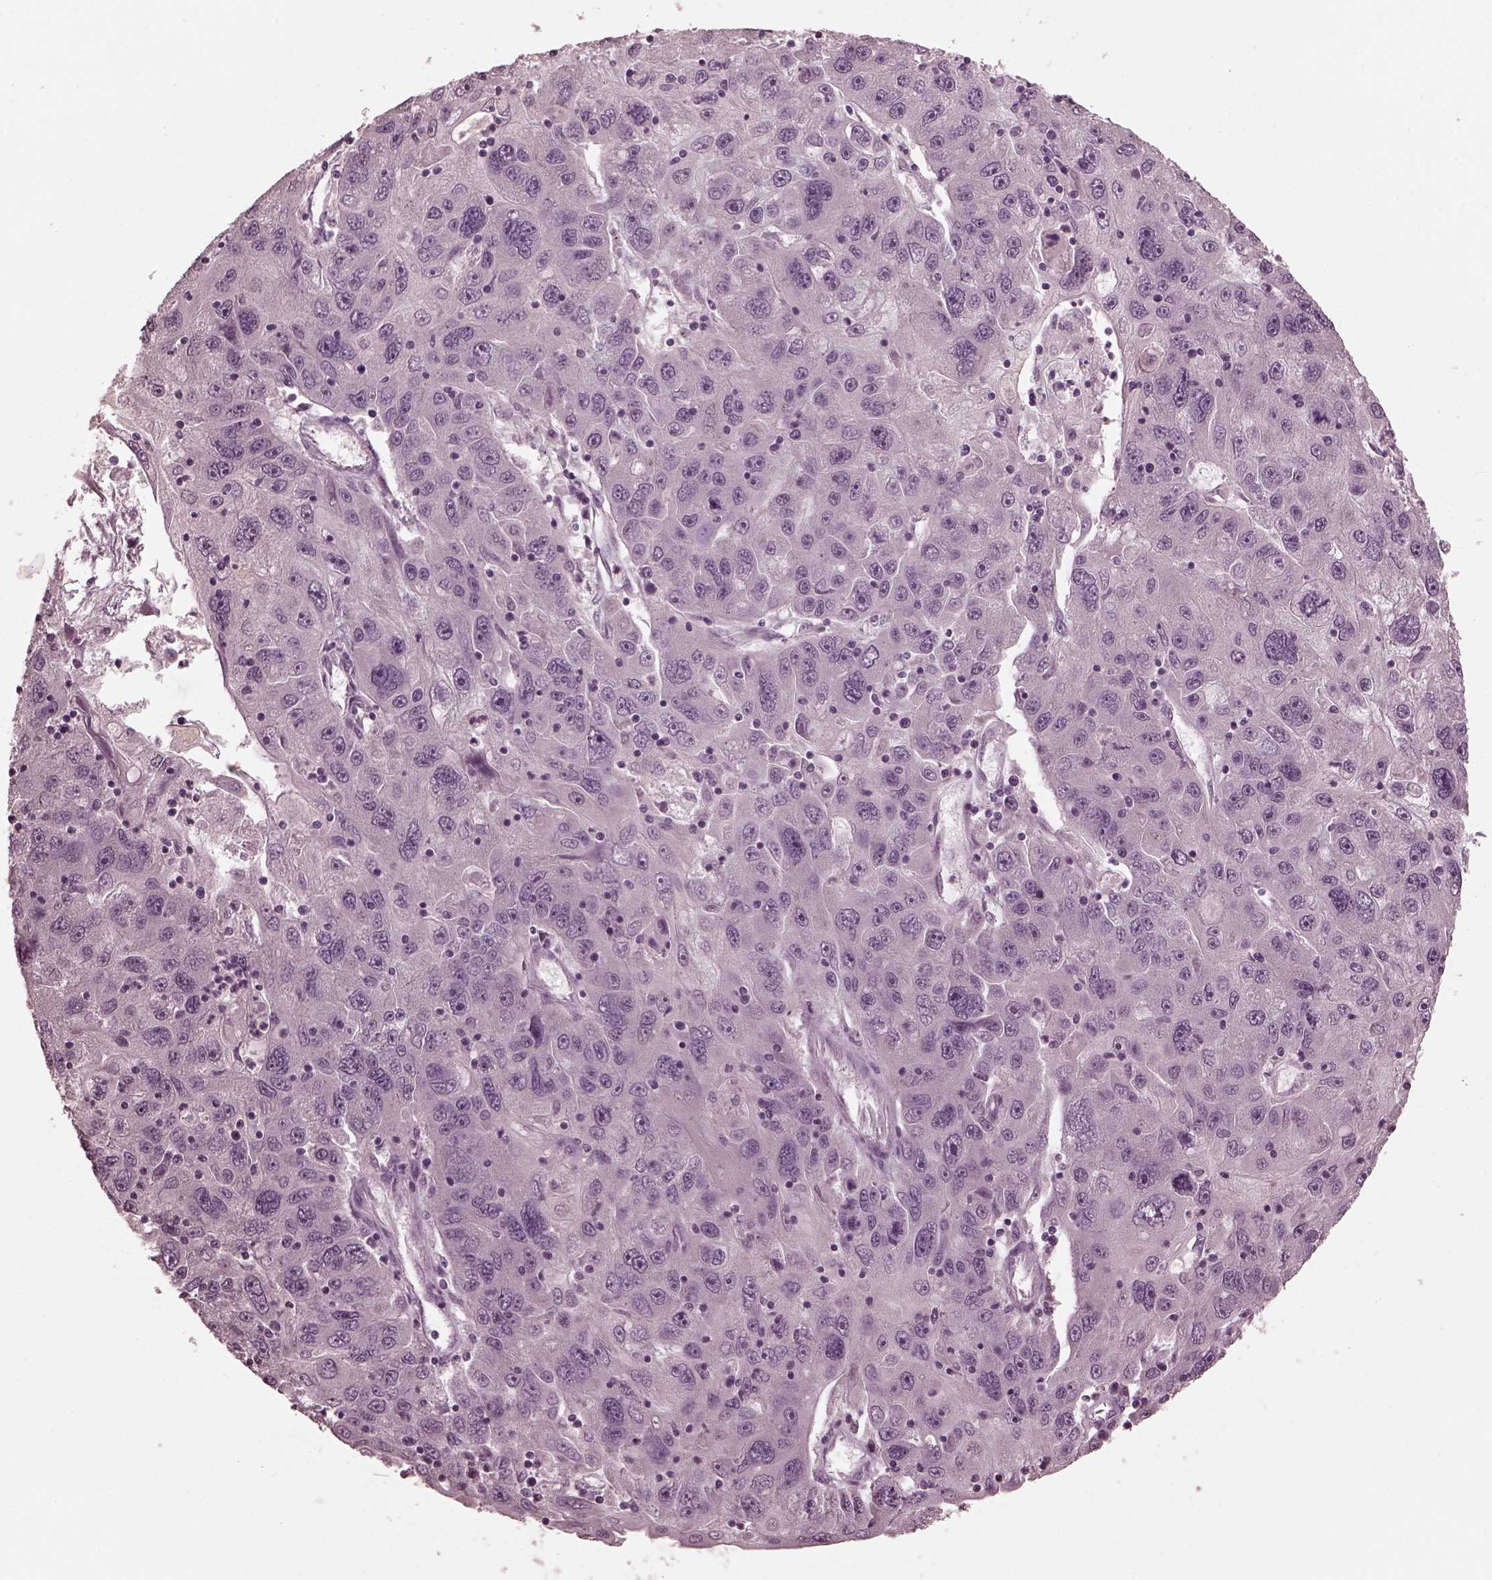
{"staining": {"intensity": "negative", "quantity": "none", "location": "none"}, "tissue": "stomach cancer", "cell_type": "Tumor cells", "image_type": "cancer", "snomed": [{"axis": "morphology", "description": "Adenocarcinoma, NOS"}, {"axis": "topography", "description": "Stomach"}], "caption": "The micrograph shows no staining of tumor cells in stomach cancer (adenocarcinoma). (Stains: DAB (3,3'-diaminobenzidine) IHC with hematoxylin counter stain, Microscopy: brightfield microscopy at high magnification).", "gene": "RGS7", "patient": {"sex": "male", "age": 56}}